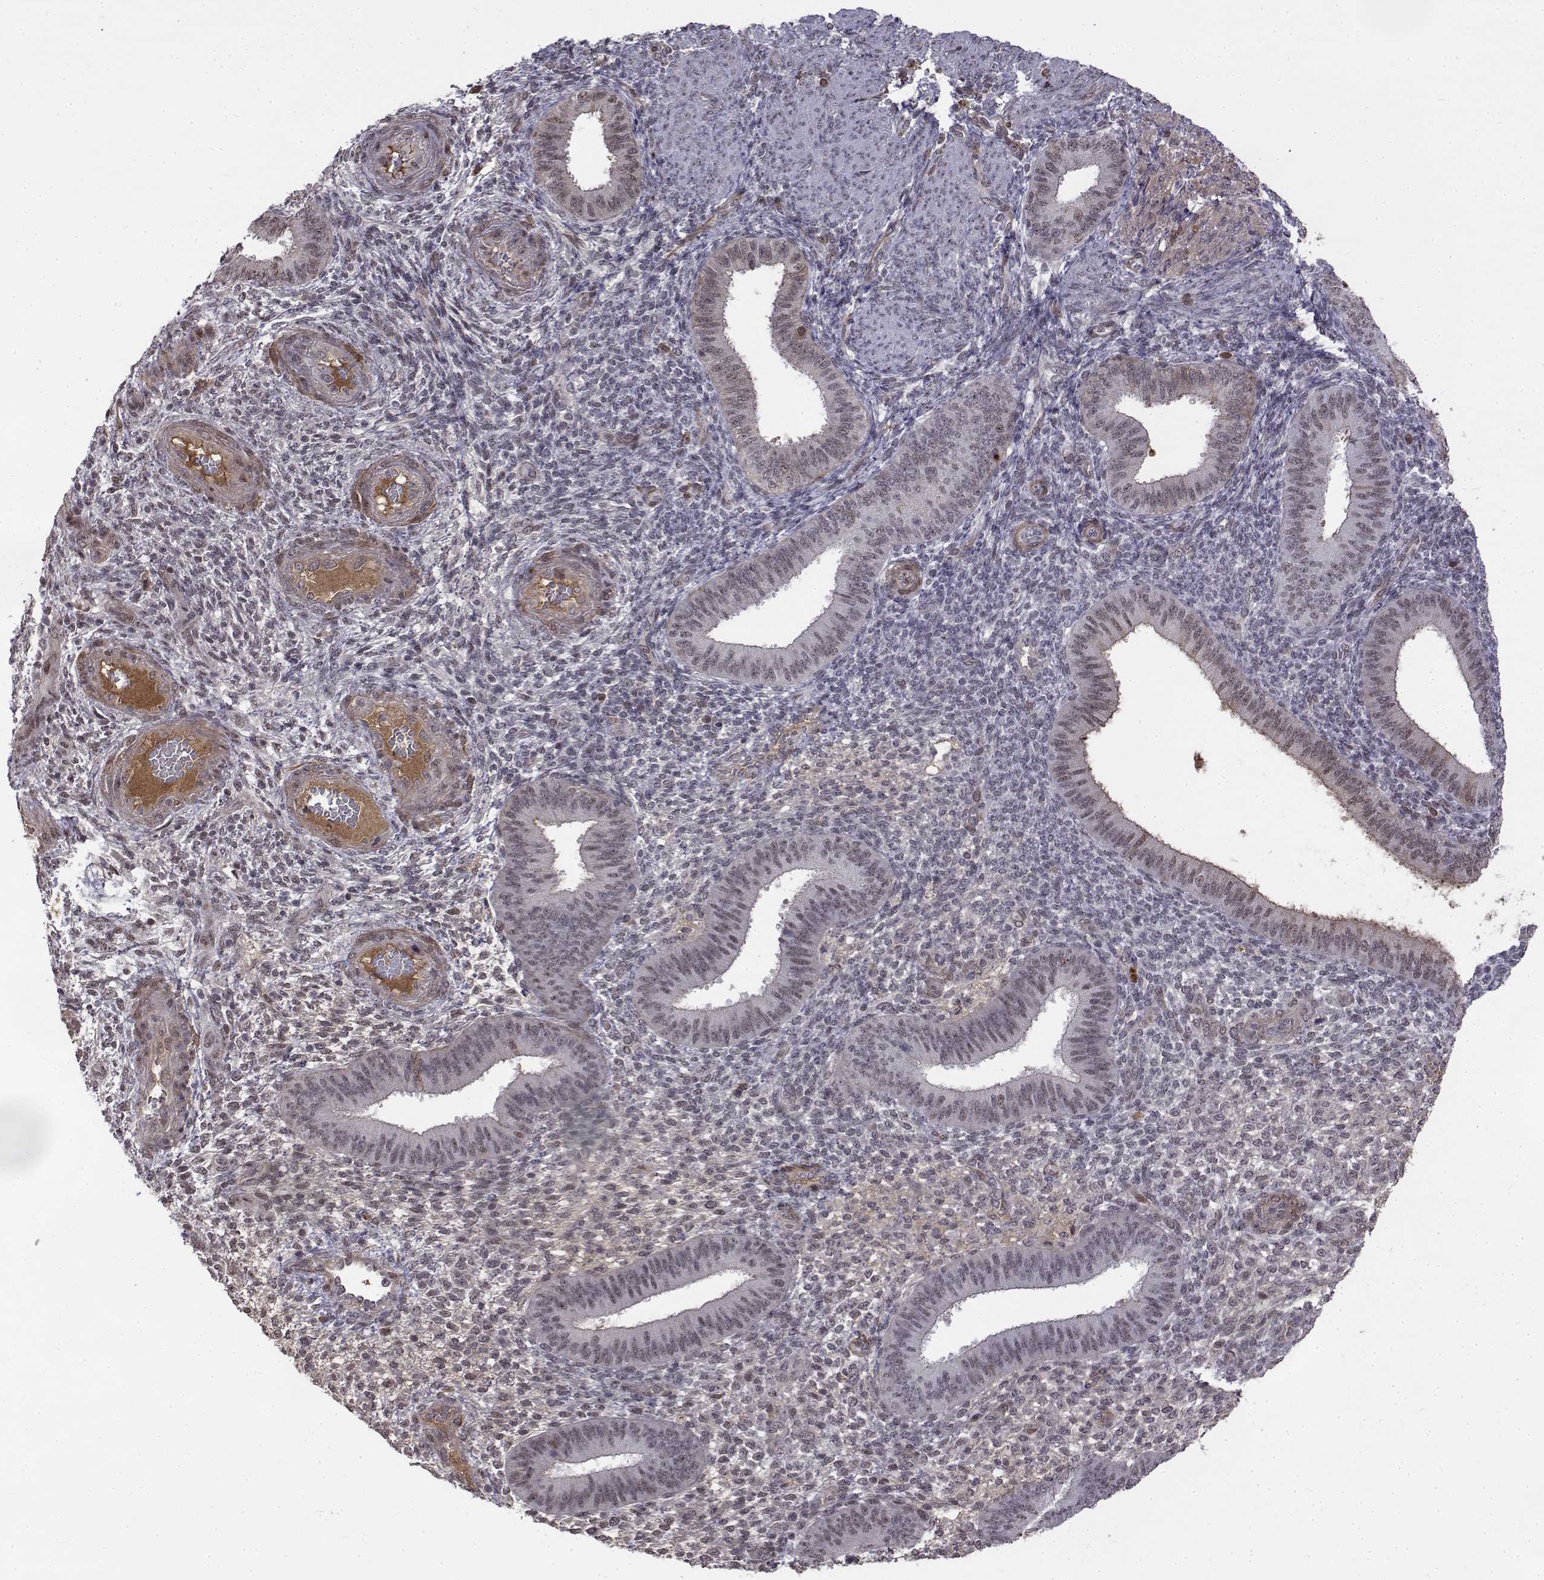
{"staining": {"intensity": "weak", "quantity": "<25%", "location": "cytoplasmic/membranous,nuclear"}, "tissue": "endometrium", "cell_type": "Cells in endometrial stroma", "image_type": "normal", "snomed": [{"axis": "morphology", "description": "Normal tissue, NOS"}, {"axis": "topography", "description": "Endometrium"}], "caption": "This is an immunohistochemistry (IHC) image of unremarkable endometrium. There is no expression in cells in endometrial stroma.", "gene": "ITGA7", "patient": {"sex": "female", "age": 39}}